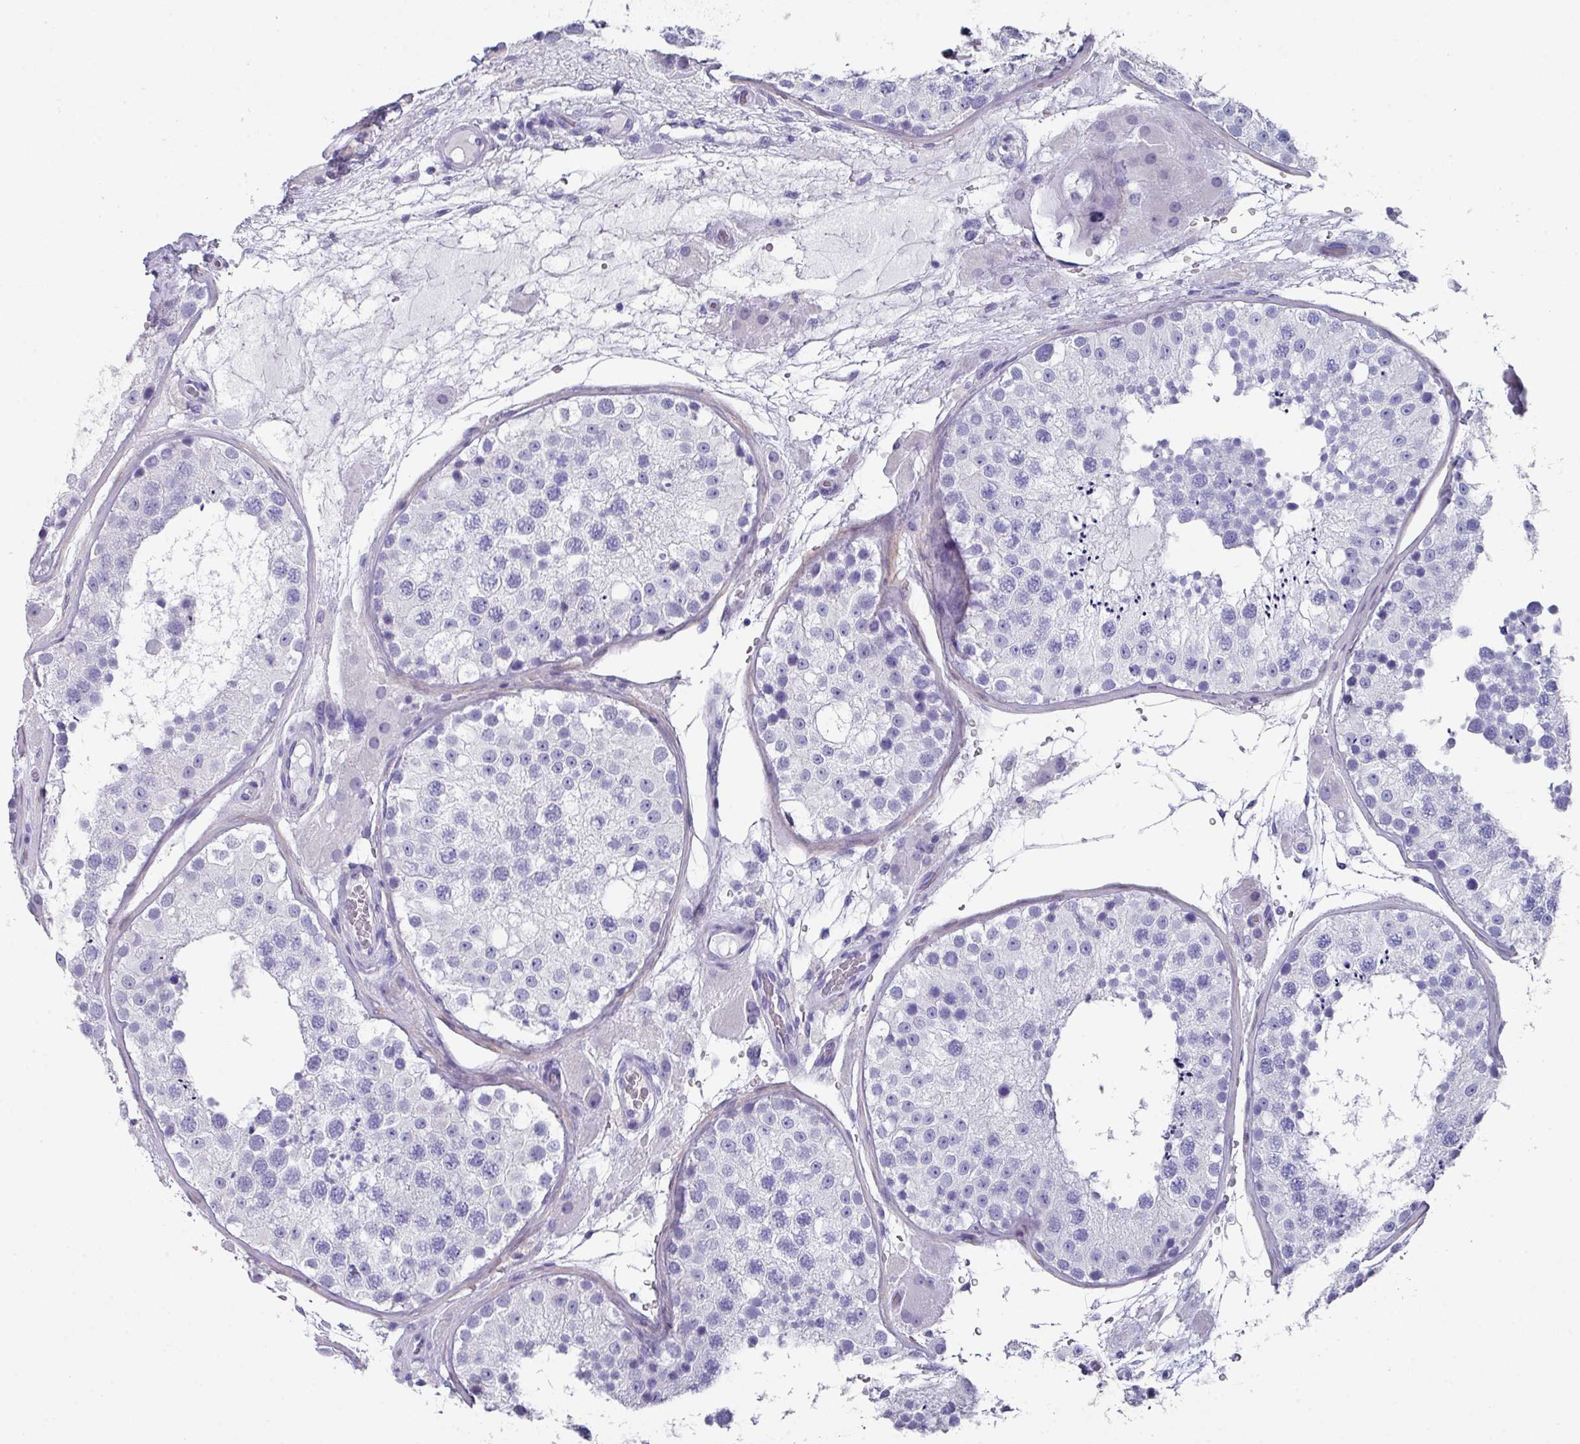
{"staining": {"intensity": "negative", "quantity": "none", "location": "none"}, "tissue": "testis", "cell_type": "Cells in seminiferous ducts", "image_type": "normal", "snomed": [{"axis": "morphology", "description": "Normal tissue, NOS"}, {"axis": "topography", "description": "Testis"}], "caption": "Testis stained for a protein using IHC demonstrates no staining cells in seminiferous ducts.", "gene": "PEX10", "patient": {"sex": "male", "age": 26}}